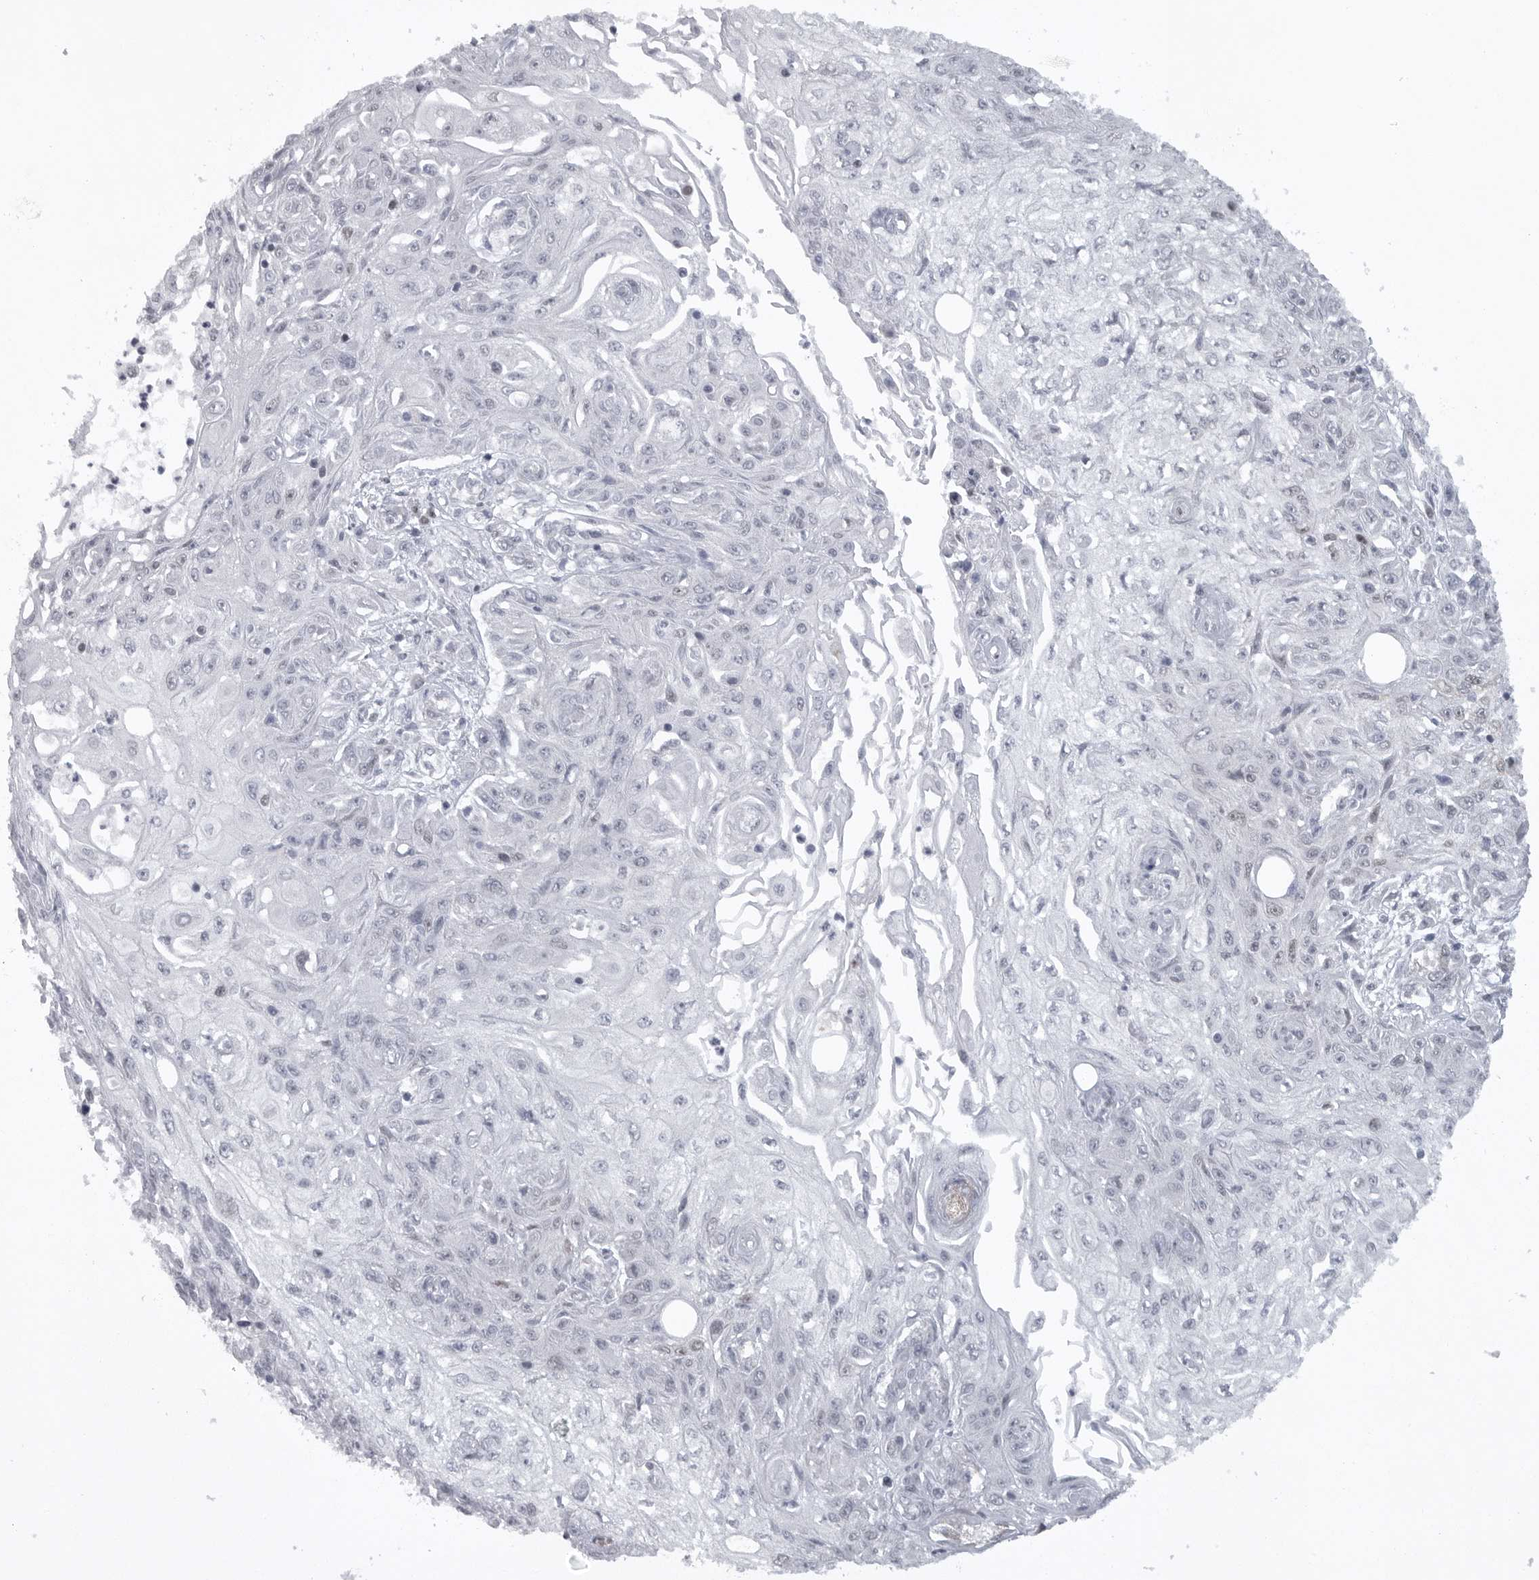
{"staining": {"intensity": "negative", "quantity": "none", "location": "none"}, "tissue": "skin cancer", "cell_type": "Tumor cells", "image_type": "cancer", "snomed": [{"axis": "morphology", "description": "Squamous cell carcinoma, NOS"}, {"axis": "morphology", "description": "Squamous cell carcinoma, metastatic, NOS"}, {"axis": "topography", "description": "Skin"}, {"axis": "topography", "description": "Lymph node"}], "caption": "Immunohistochemistry (IHC) histopathology image of human skin cancer (metastatic squamous cell carcinoma) stained for a protein (brown), which displays no positivity in tumor cells.", "gene": "HMGN3", "patient": {"sex": "male", "age": 75}}